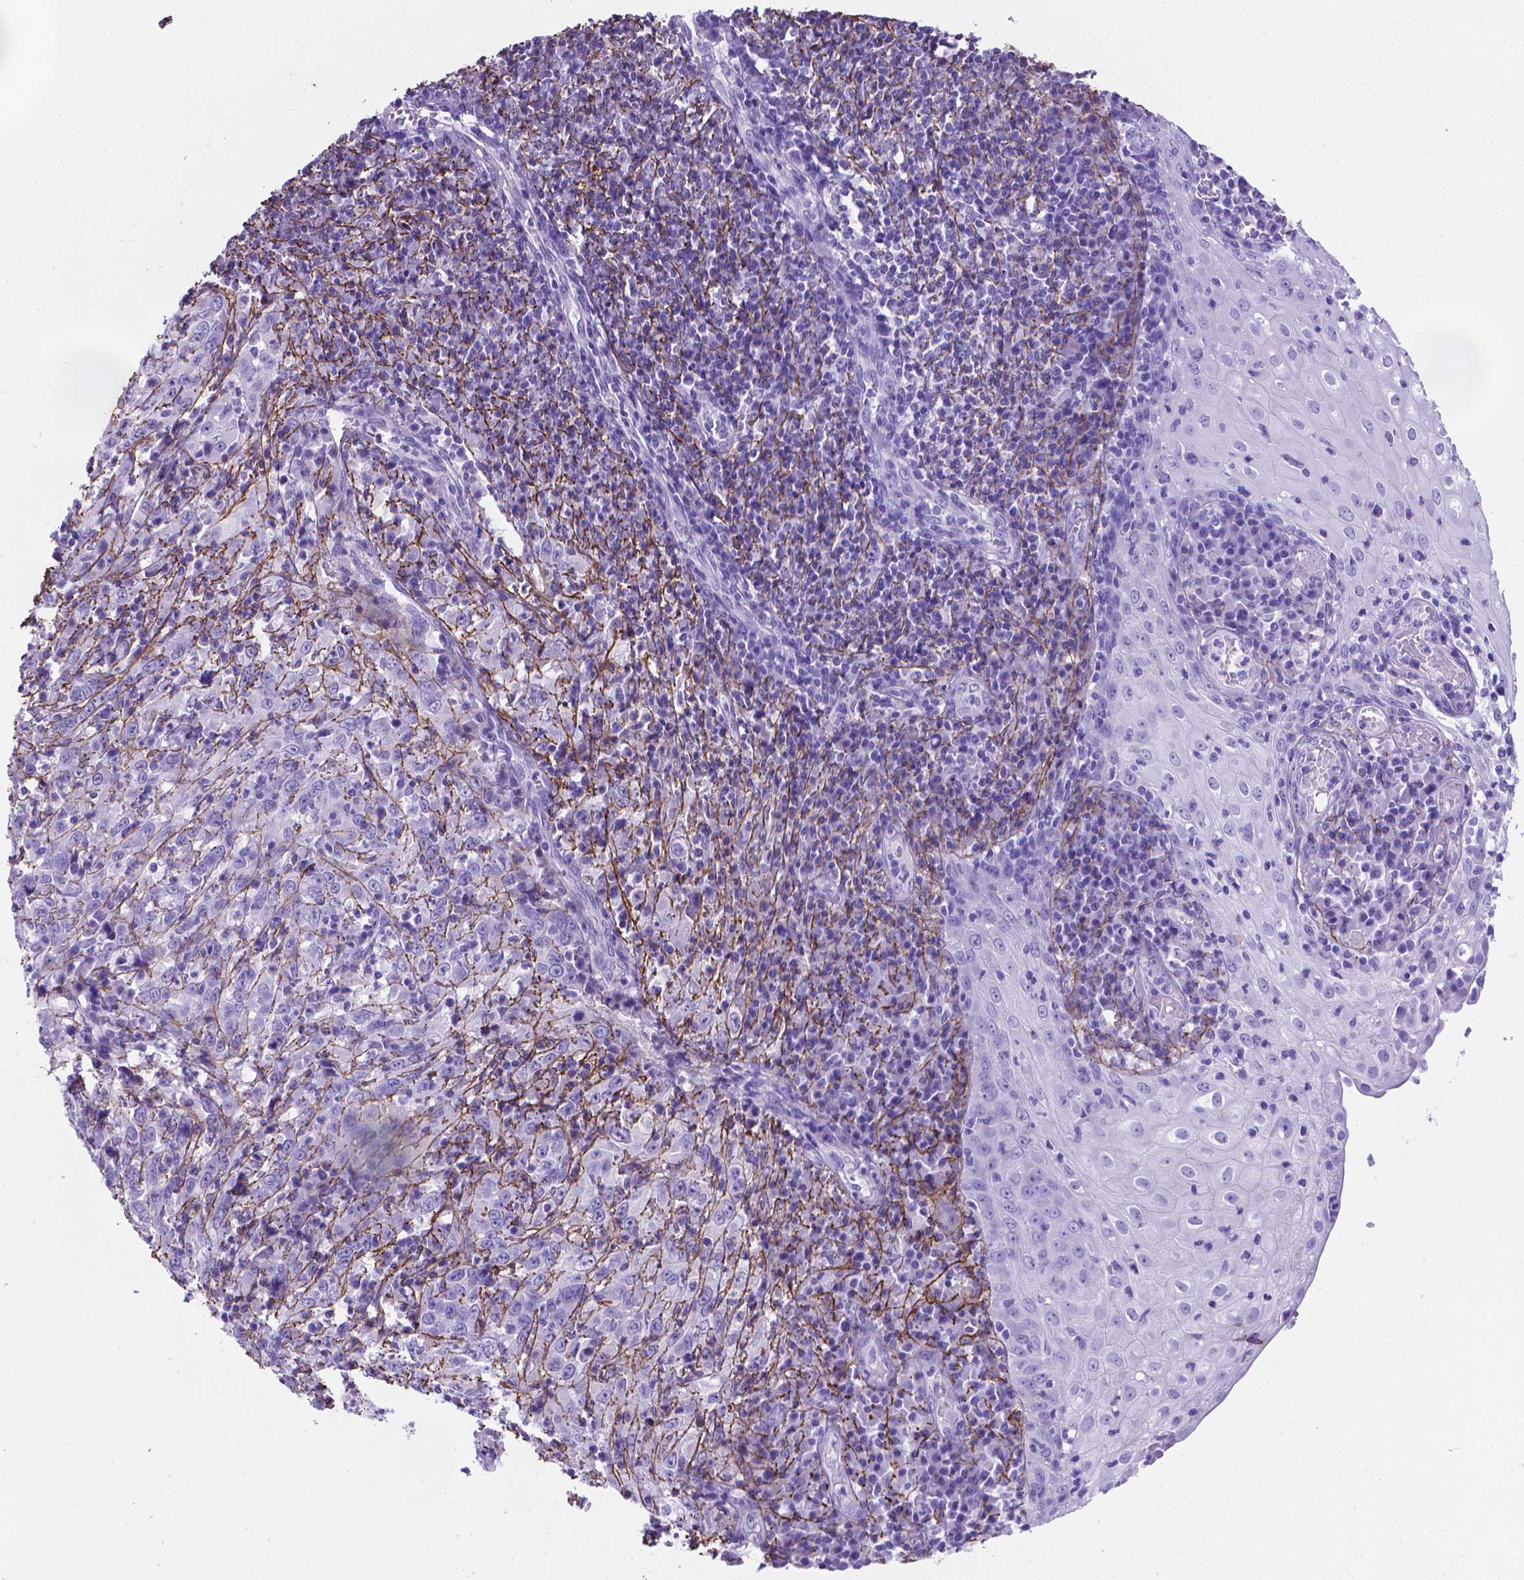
{"staining": {"intensity": "negative", "quantity": "none", "location": "none"}, "tissue": "cervical cancer", "cell_type": "Tumor cells", "image_type": "cancer", "snomed": [{"axis": "morphology", "description": "Squamous cell carcinoma, NOS"}, {"axis": "topography", "description": "Cervix"}], "caption": "Immunohistochemistry of cervical cancer (squamous cell carcinoma) reveals no staining in tumor cells. (Brightfield microscopy of DAB immunohistochemistry (IHC) at high magnification).", "gene": "MFAP2", "patient": {"sex": "female", "age": 46}}